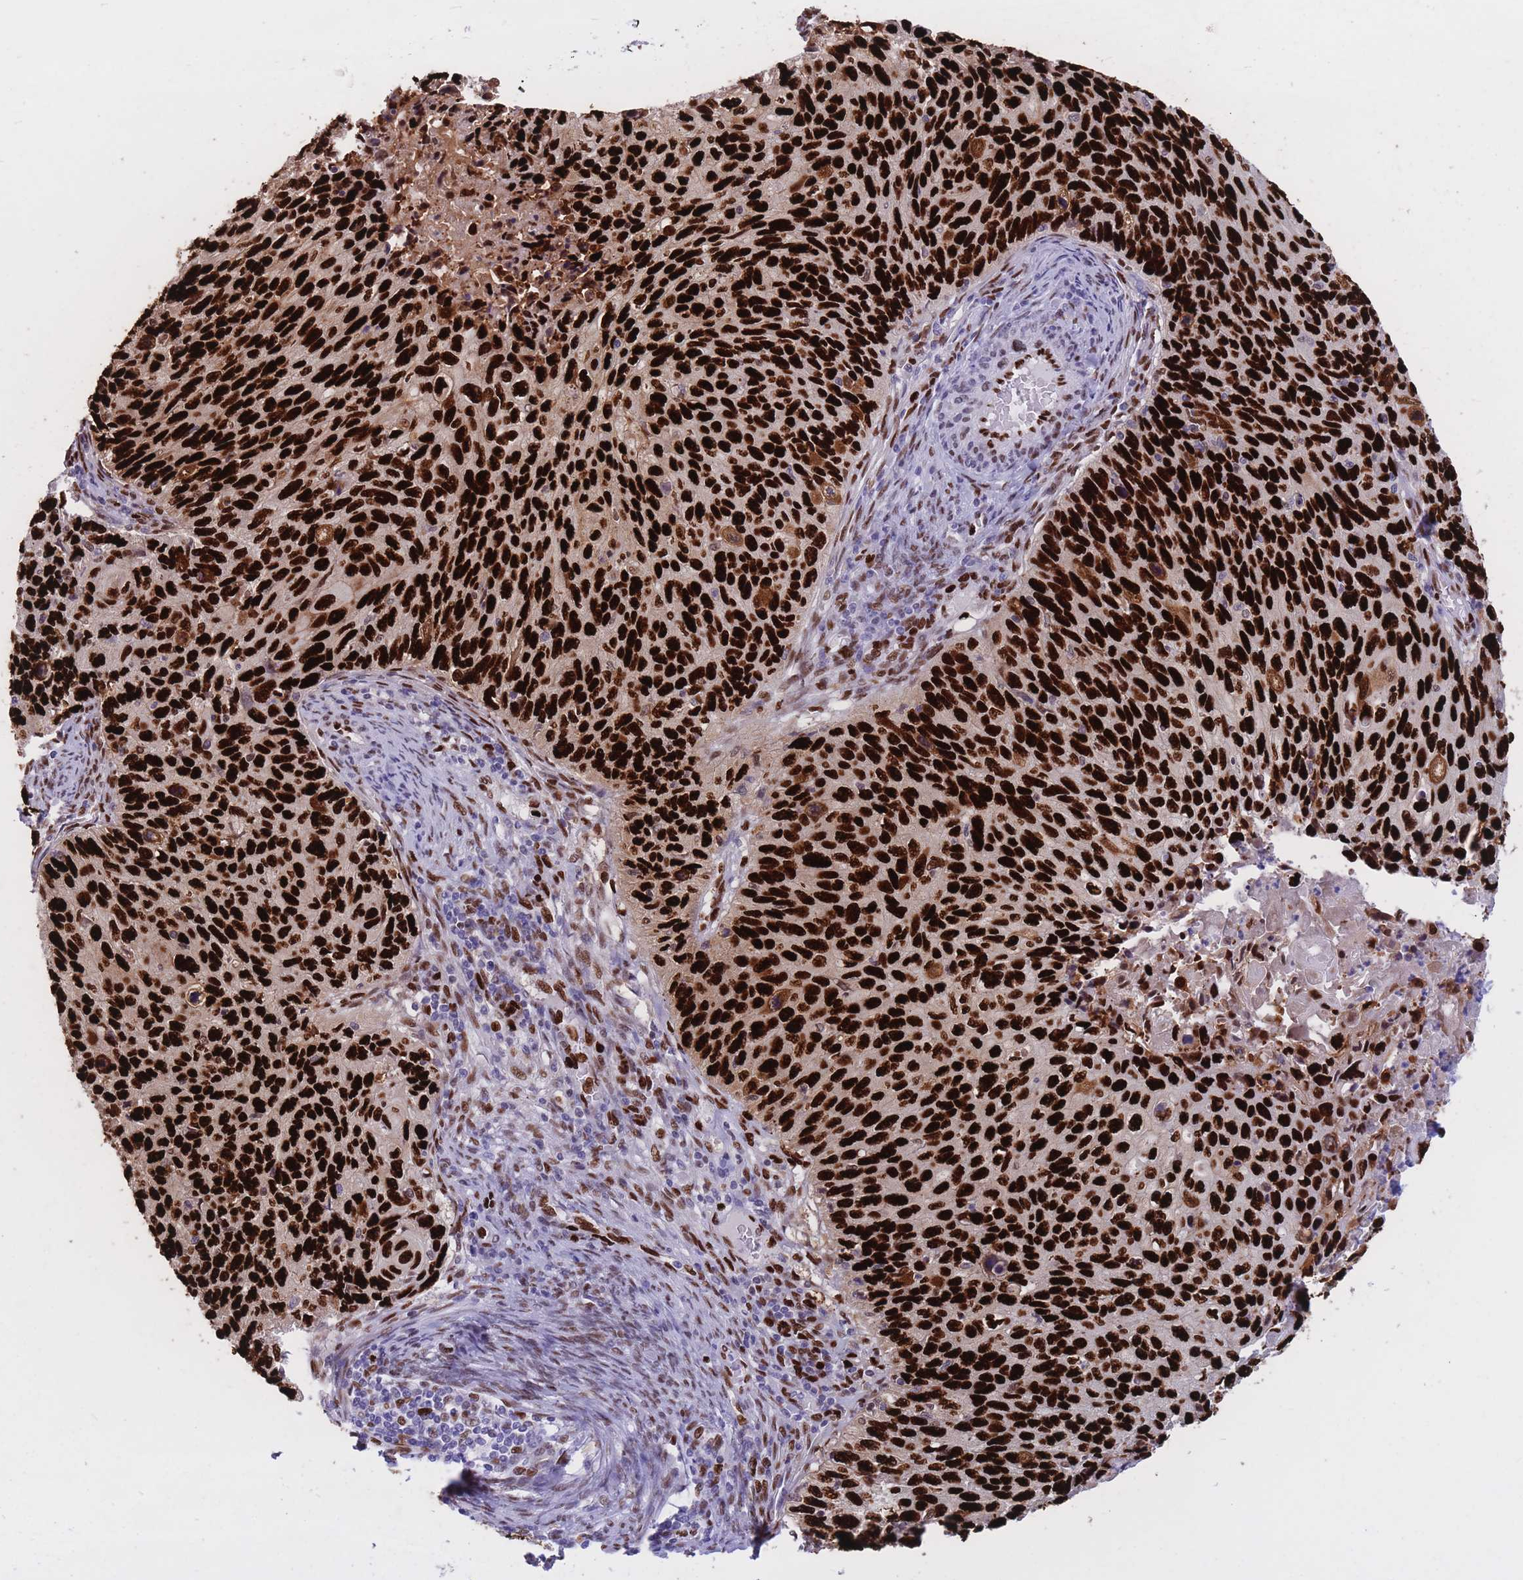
{"staining": {"intensity": "strong", "quantity": ">75%", "location": "nuclear"}, "tissue": "cervical cancer", "cell_type": "Tumor cells", "image_type": "cancer", "snomed": [{"axis": "morphology", "description": "Squamous cell carcinoma, NOS"}, {"axis": "topography", "description": "Cervix"}], "caption": "IHC of human cervical squamous cell carcinoma reveals high levels of strong nuclear expression in about >75% of tumor cells. (DAB = brown stain, brightfield microscopy at high magnification).", "gene": "NASP", "patient": {"sex": "female", "age": 70}}